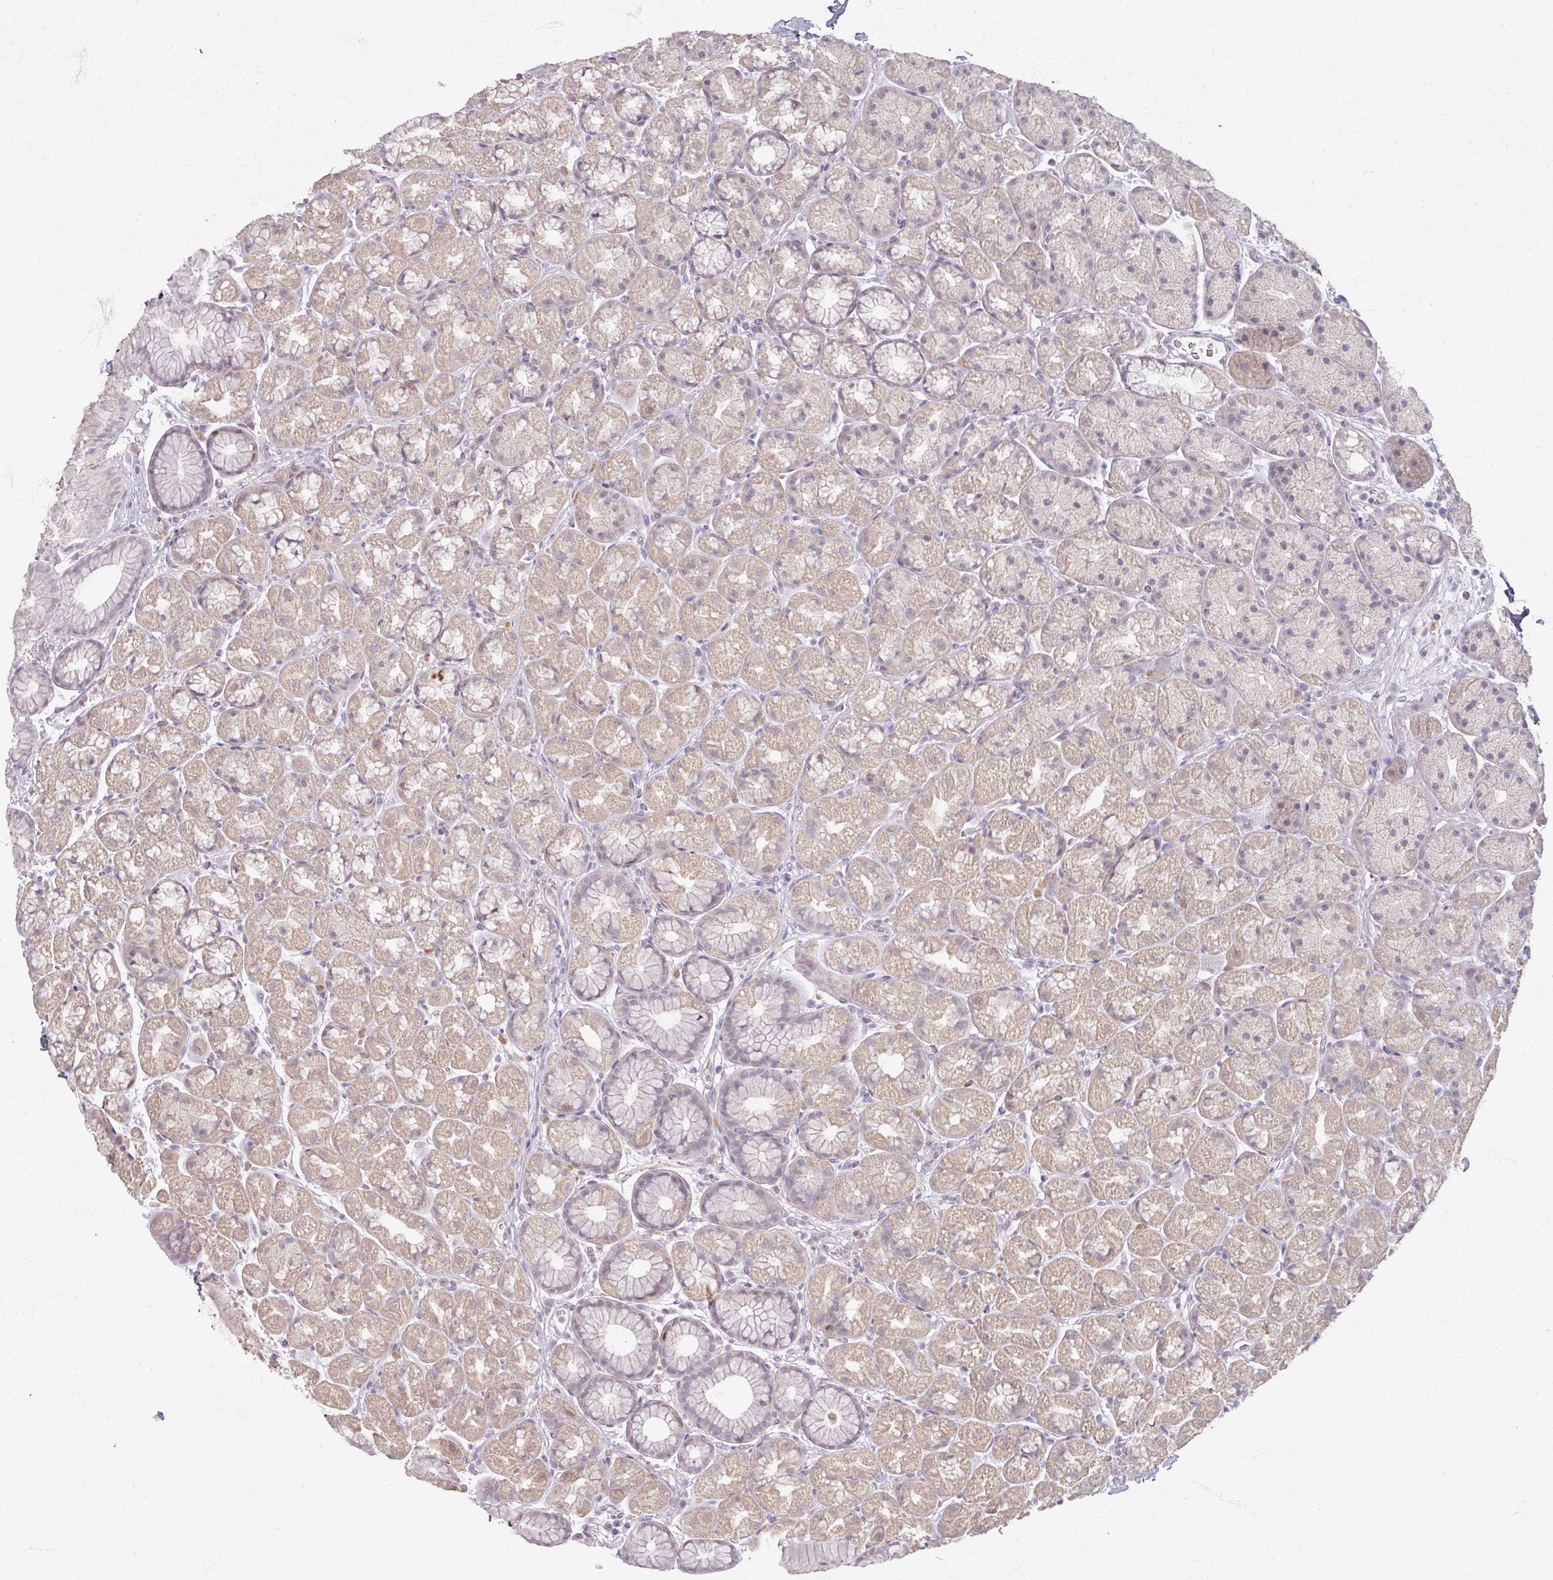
{"staining": {"intensity": "weak", "quantity": "25%-75%", "location": "cytoplasmic/membranous"}, "tissue": "stomach", "cell_type": "Glandular cells", "image_type": "normal", "snomed": [{"axis": "morphology", "description": "Normal tissue, NOS"}, {"axis": "topography", "description": "Stomach, lower"}], "caption": "IHC staining of unremarkable stomach, which demonstrates low levels of weak cytoplasmic/membranous positivity in about 25%-75% of glandular cells indicating weak cytoplasmic/membranous protein expression. The staining was performed using DAB (brown) for protein detection and nuclei were counterstained in hematoxylin (blue).", "gene": "SOX11", "patient": {"sex": "male", "age": 67}}